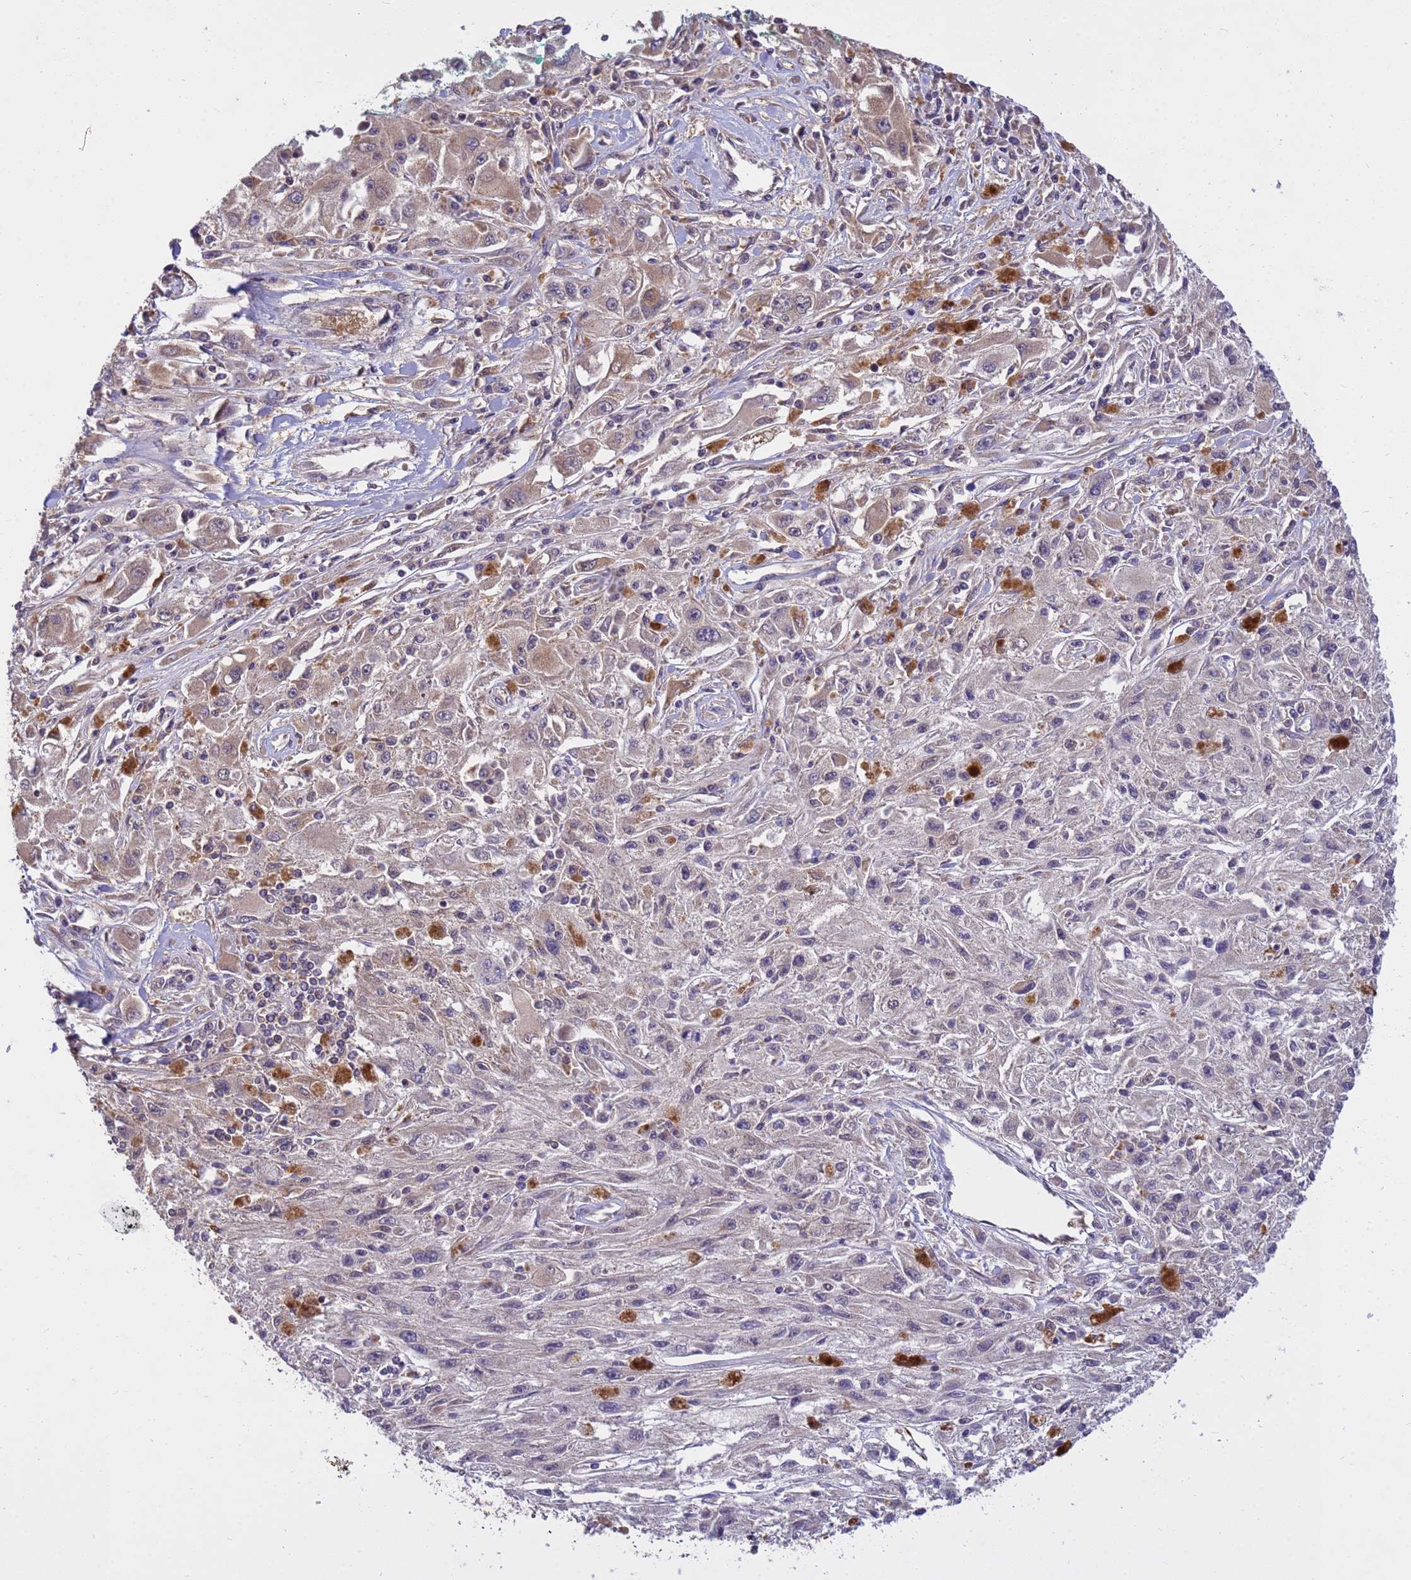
{"staining": {"intensity": "weak", "quantity": "<25%", "location": "cytoplasmic/membranous"}, "tissue": "melanoma", "cell_type": "Tumor cells", "image_type": "cancer", "snomed": [{"axis": "morphology", "description": "Malignant melanoma, Metastatic site"}, {"axis": "topography", "description": "Skin"}], "caption": "This is a image of IHC staining of malignant melanoma (metastatic site), which shows no expression in tumor cells. (Stains: DAB IHC with hematoxylin counter stain, Microscopy: brightfield microscopy at high magnification).", "gene": "NPEPPS", "patient": {"sex": "male", "age": 53}}